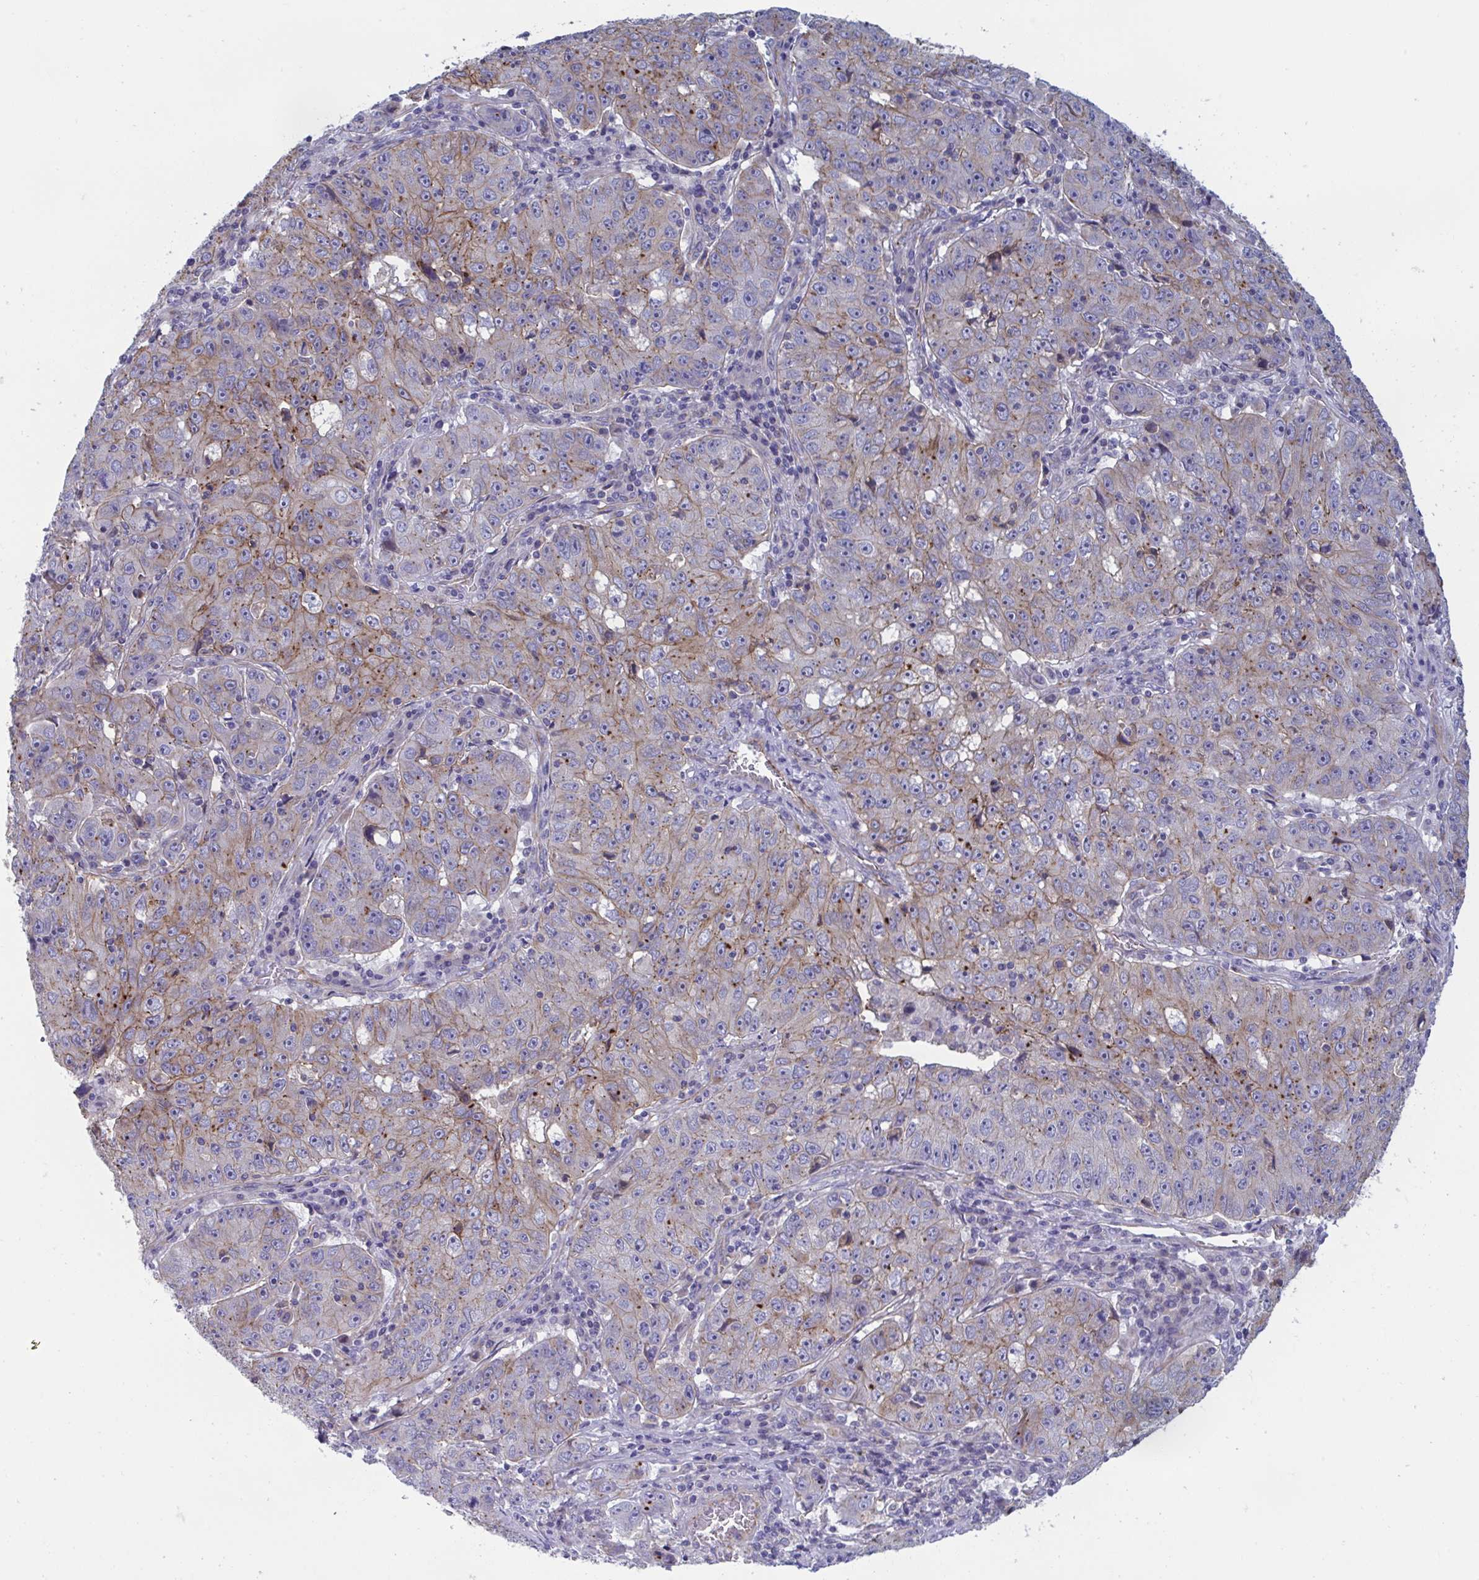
{"staining": {"intensity": "weak", "quantity": "25%-75%", "location": "cytoplasmic/membranous"}, "tissue": "lung cancer", "cell_type": "Tumor cells", "image_type": "cancer", "snomed": [{"axis": "morphology", "description": "Normal morphology"}, {"axis": "morphology", "description": "Adenocarcinoma, NOS"}, {"axis": "topography", "description": "Lymph node"}, {"axis": "topography", "description": "Lung"}], "caption": "IHC (DAB (3,3'-diaminobenzidine)) staining of human adenocarcinoma (lung) shows weak cytoplasmic/membranous protein expression in about 25%-75% of tumor cells.", "gene": "SLC9A6", "patient": {"sex": "female", "age": 57}}